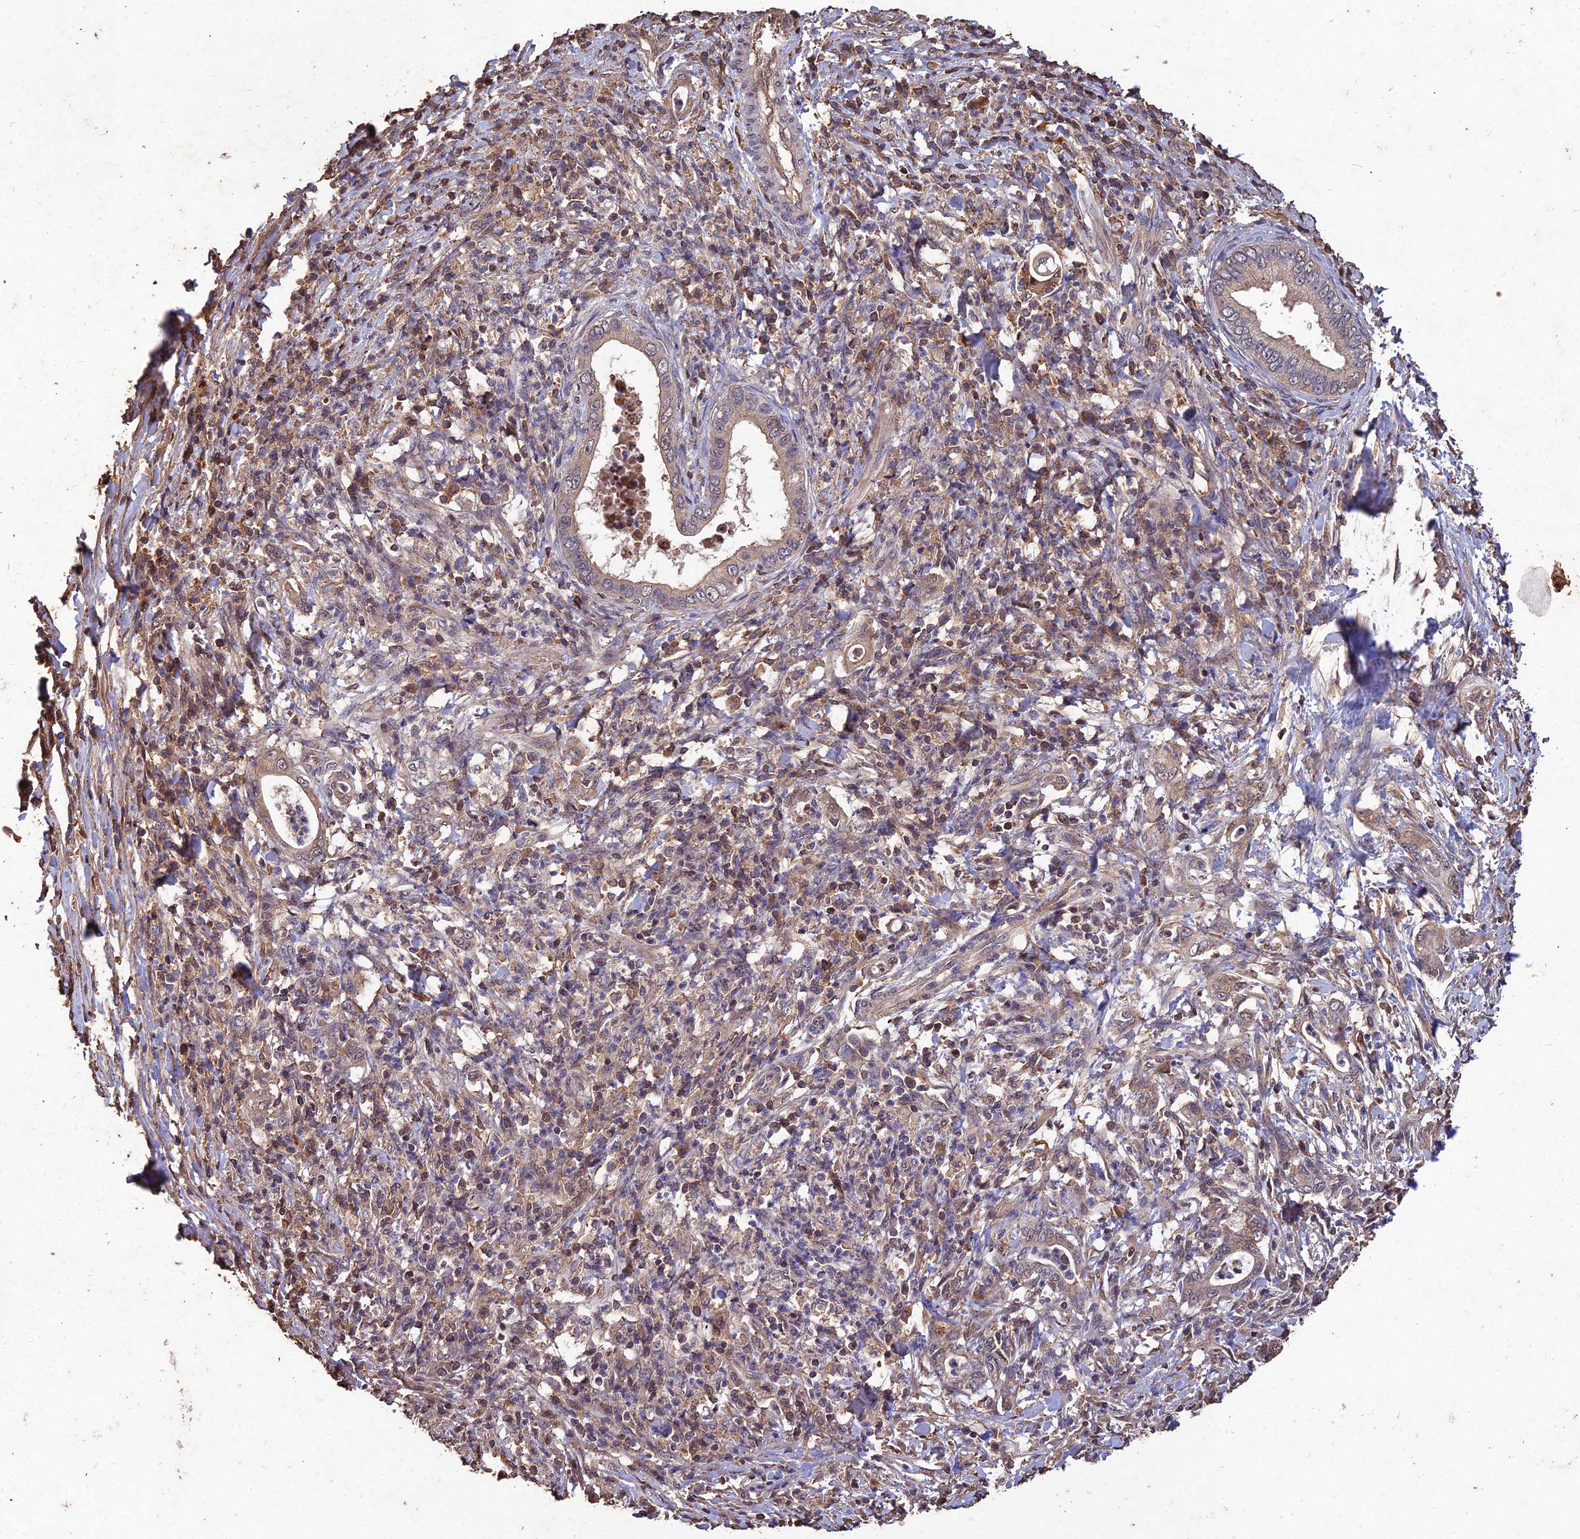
{"staining": {"intensity": "moderate", "quantity": "25%-75%", "location": "cytoplasmic/membranous"}, "tissue": "pancreatic cancer", "cell_type": "Tumor cells", "image_type": "cancer", "snomed": [{"axis": "morphology", "description": "Normal tissue, NOS"}, {"axis": "morphology", "description": "Adenocarcinoma, NOS"}, {"axis": "topography", "description": "Pancreas"}], "caption": "Pancreatic adenocarcinoma tissue displays moderate cytoplasmic/membranous positivity in approximately 25%-75% of tumor cells, visualized by immunohistochemistry.", "gene": "SYMPK", "patient": {"sex": "female", "age": 55}}